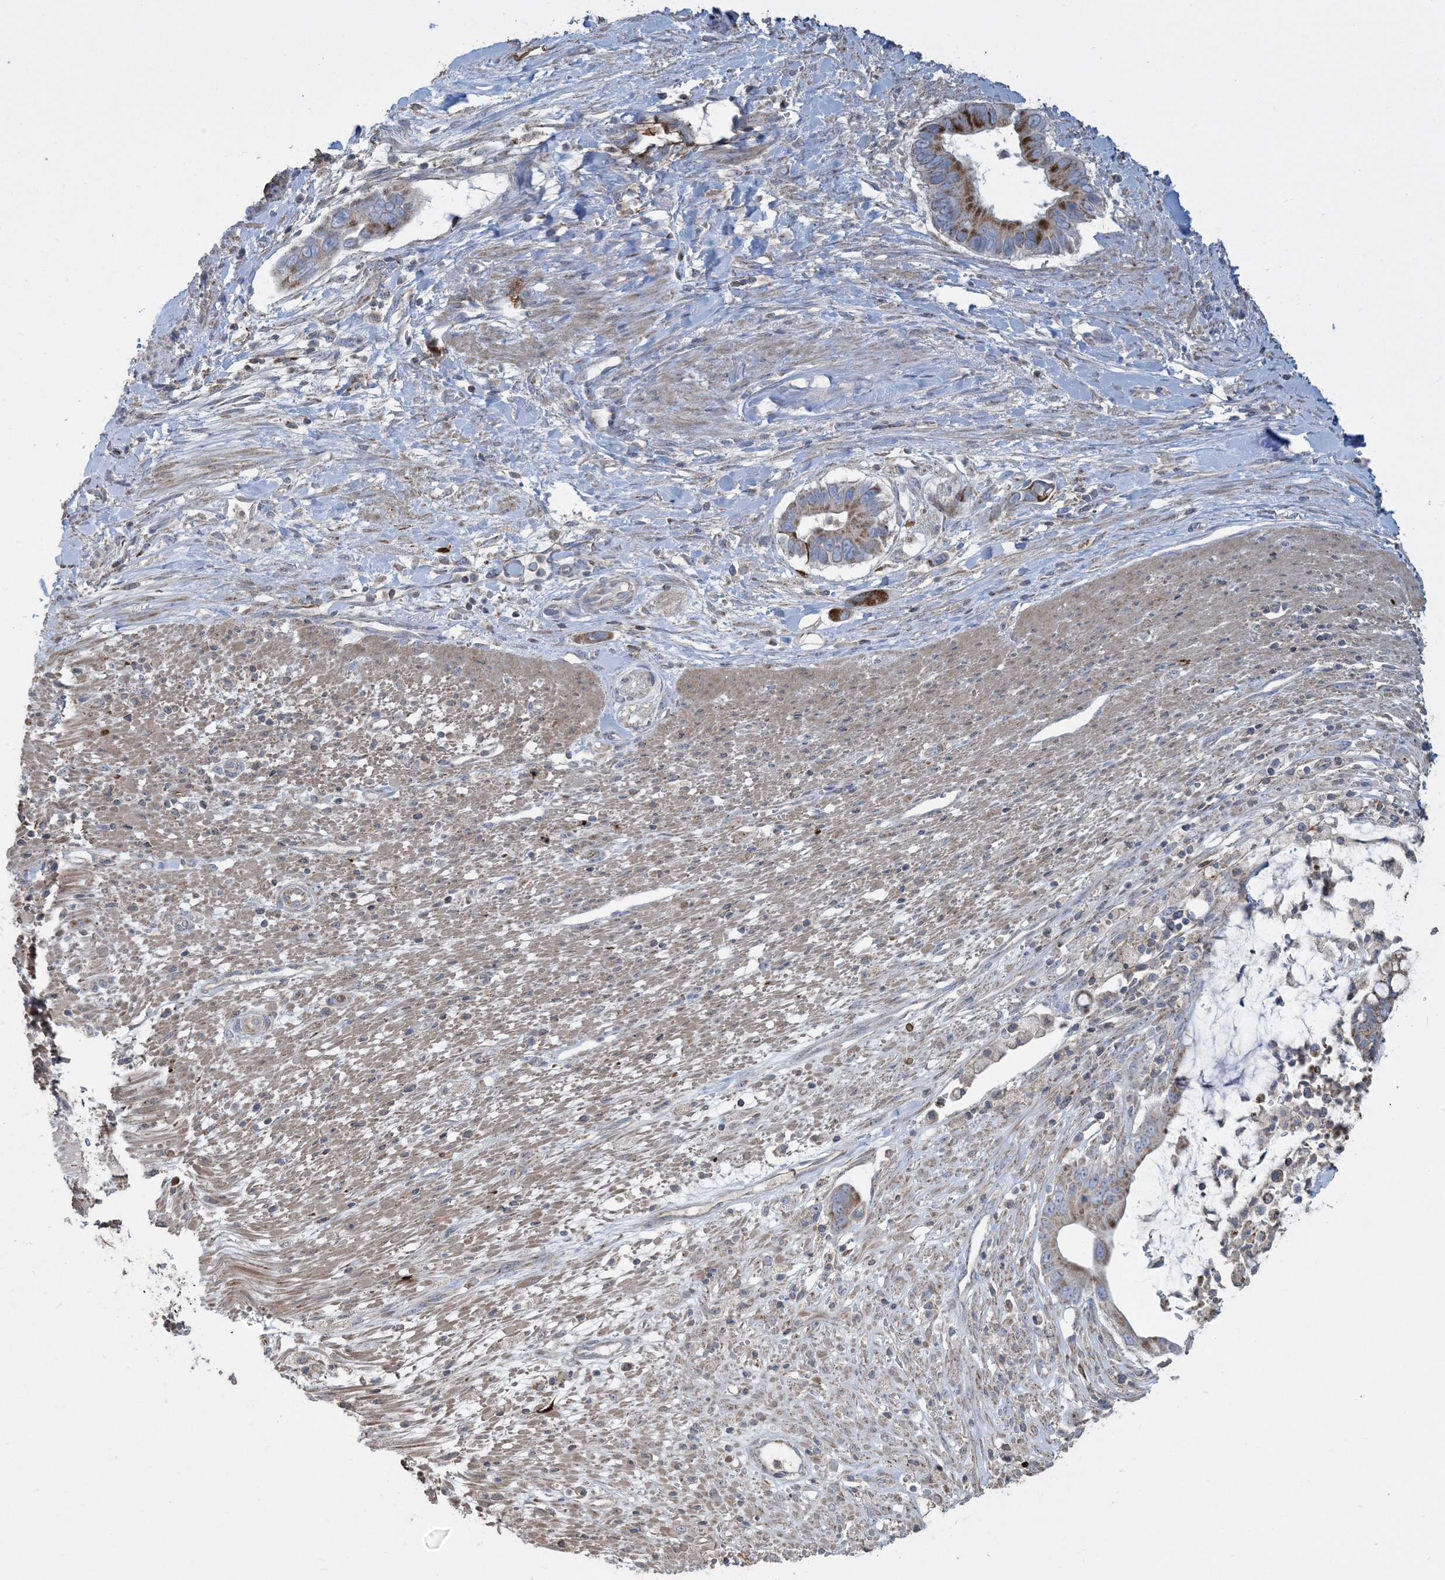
{"staining": {"intensity": "moderate", "quantity": ">75%", "location": "cytoplasmic/membranous"}, "tissue": "pancreatic cancer", "cell_type": "Tumor cells", "image_type": "cancer", "snomed": [{"axis": "morphology", "description": "Adenocarcinoma, NOS"}, {"axis": "topography", "description": "Pancreas"}], "caption": "Immunohistochemistry (IHC) (DAB (3,3'-diaminobenzidine)) staining of human adenocarcinoma (pancreatic) shows moderate cytoplasmic/membranous protein positivity in about >75% of tumor cells.", "gene": "ECHDC1", "patient": {"sex": "male", "age": 68}}